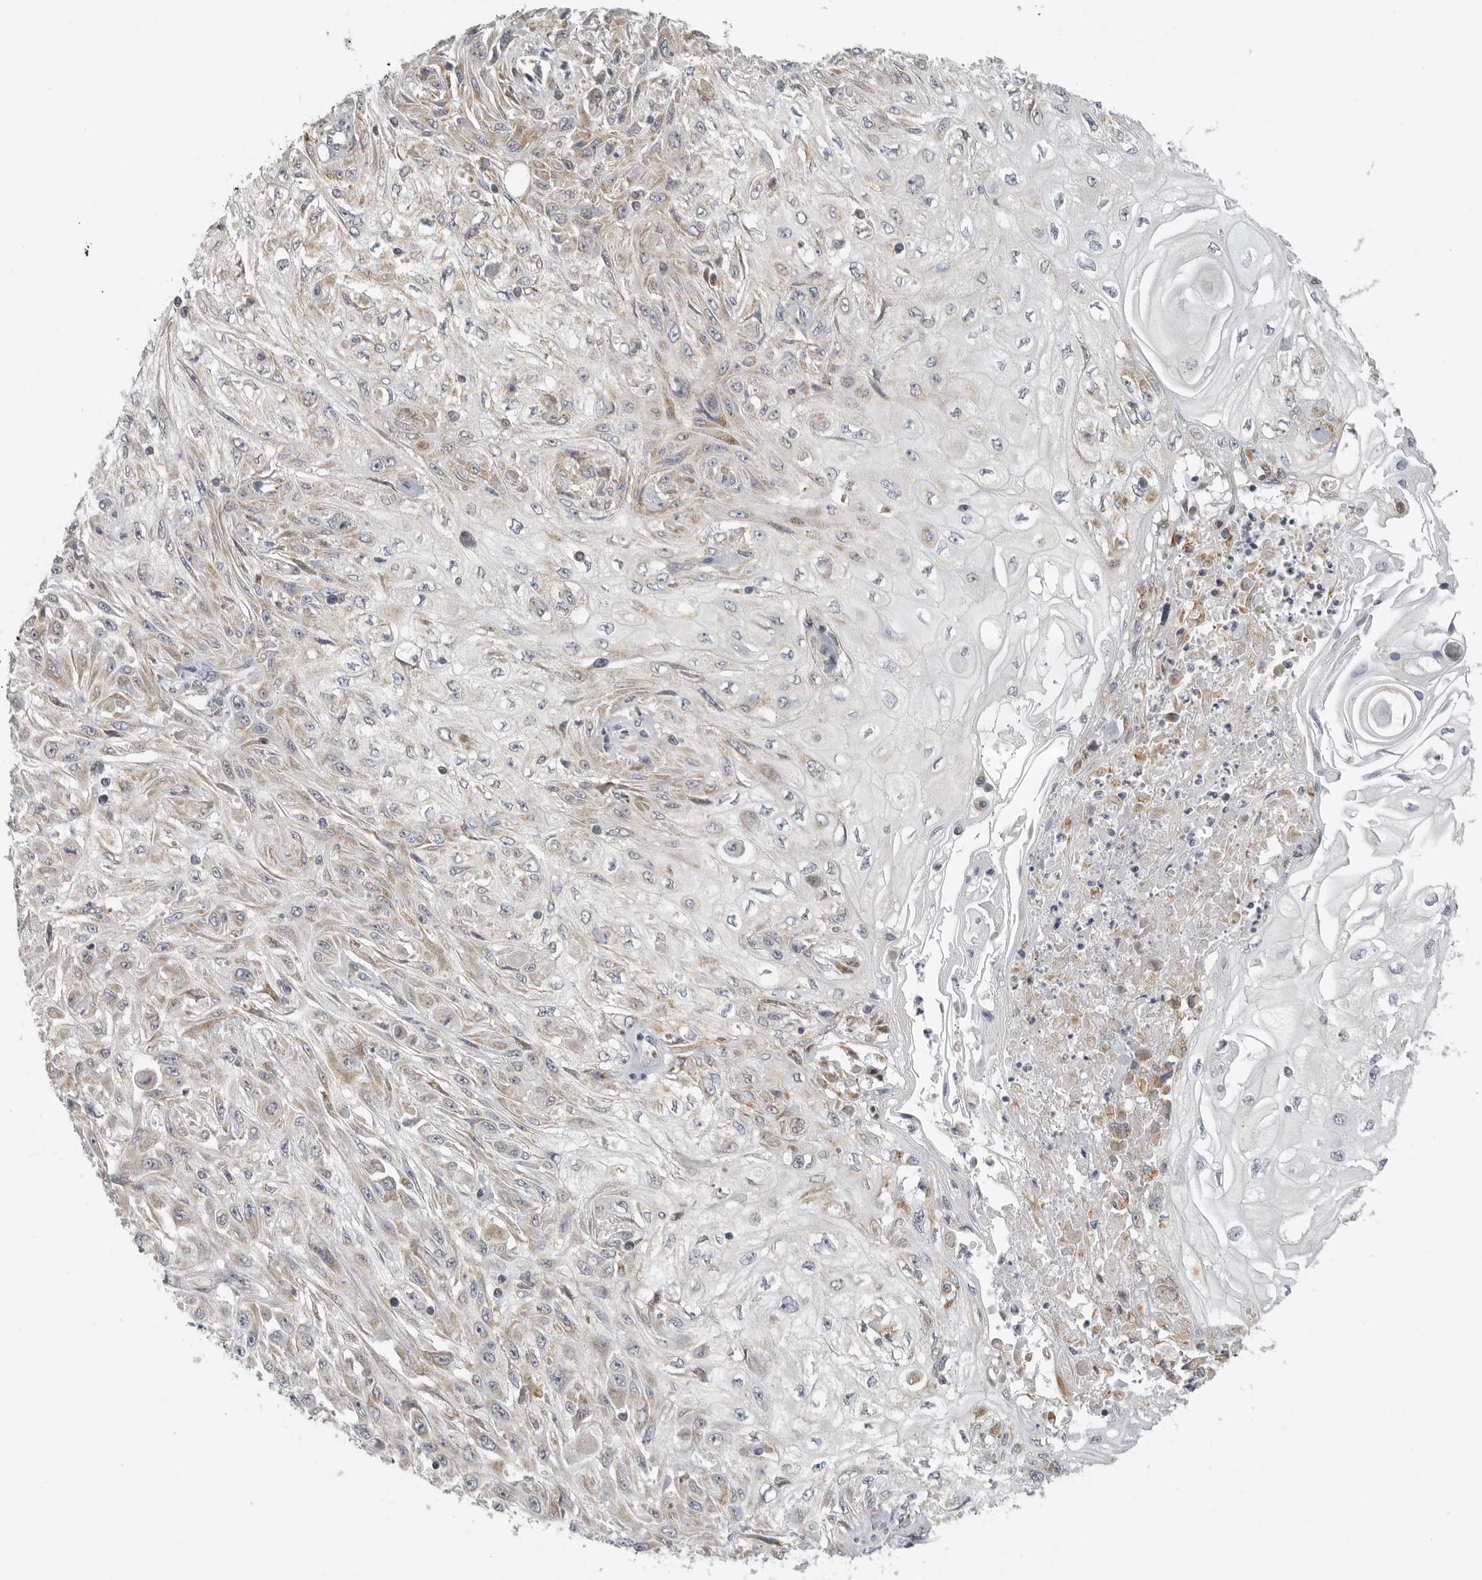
{"staining": {"intensity": "weak", "quantity": "25%-75%", "location": "cytoplasmic/membranous"}, "tissue": "skin cancer", "cell_type": "Tumor cells", "image_type": "cancer", "snomed": [{"axis": "morphology", "description": "Squamous cell carcinoma, NOS"}, {"axis": "morphology", "description": "Squamous cell carcinoma, metastatic, NOS"}, {"axis": "topography", "description": "Skin"}, {"axis": "topography", "description": "Lymph node"}], "caption": "Skin cancer (metastatic squamous cell carcinoma) stained with immunohistochemistry displays weak cytoplasmic/membranous positivity in about 25%-75% of tumor cells. Ihc stains the protein of interest in brown and the nuclei are stained blue.", "gene": "RXFP3", "patient": {"sex": "male", "age": 75}}